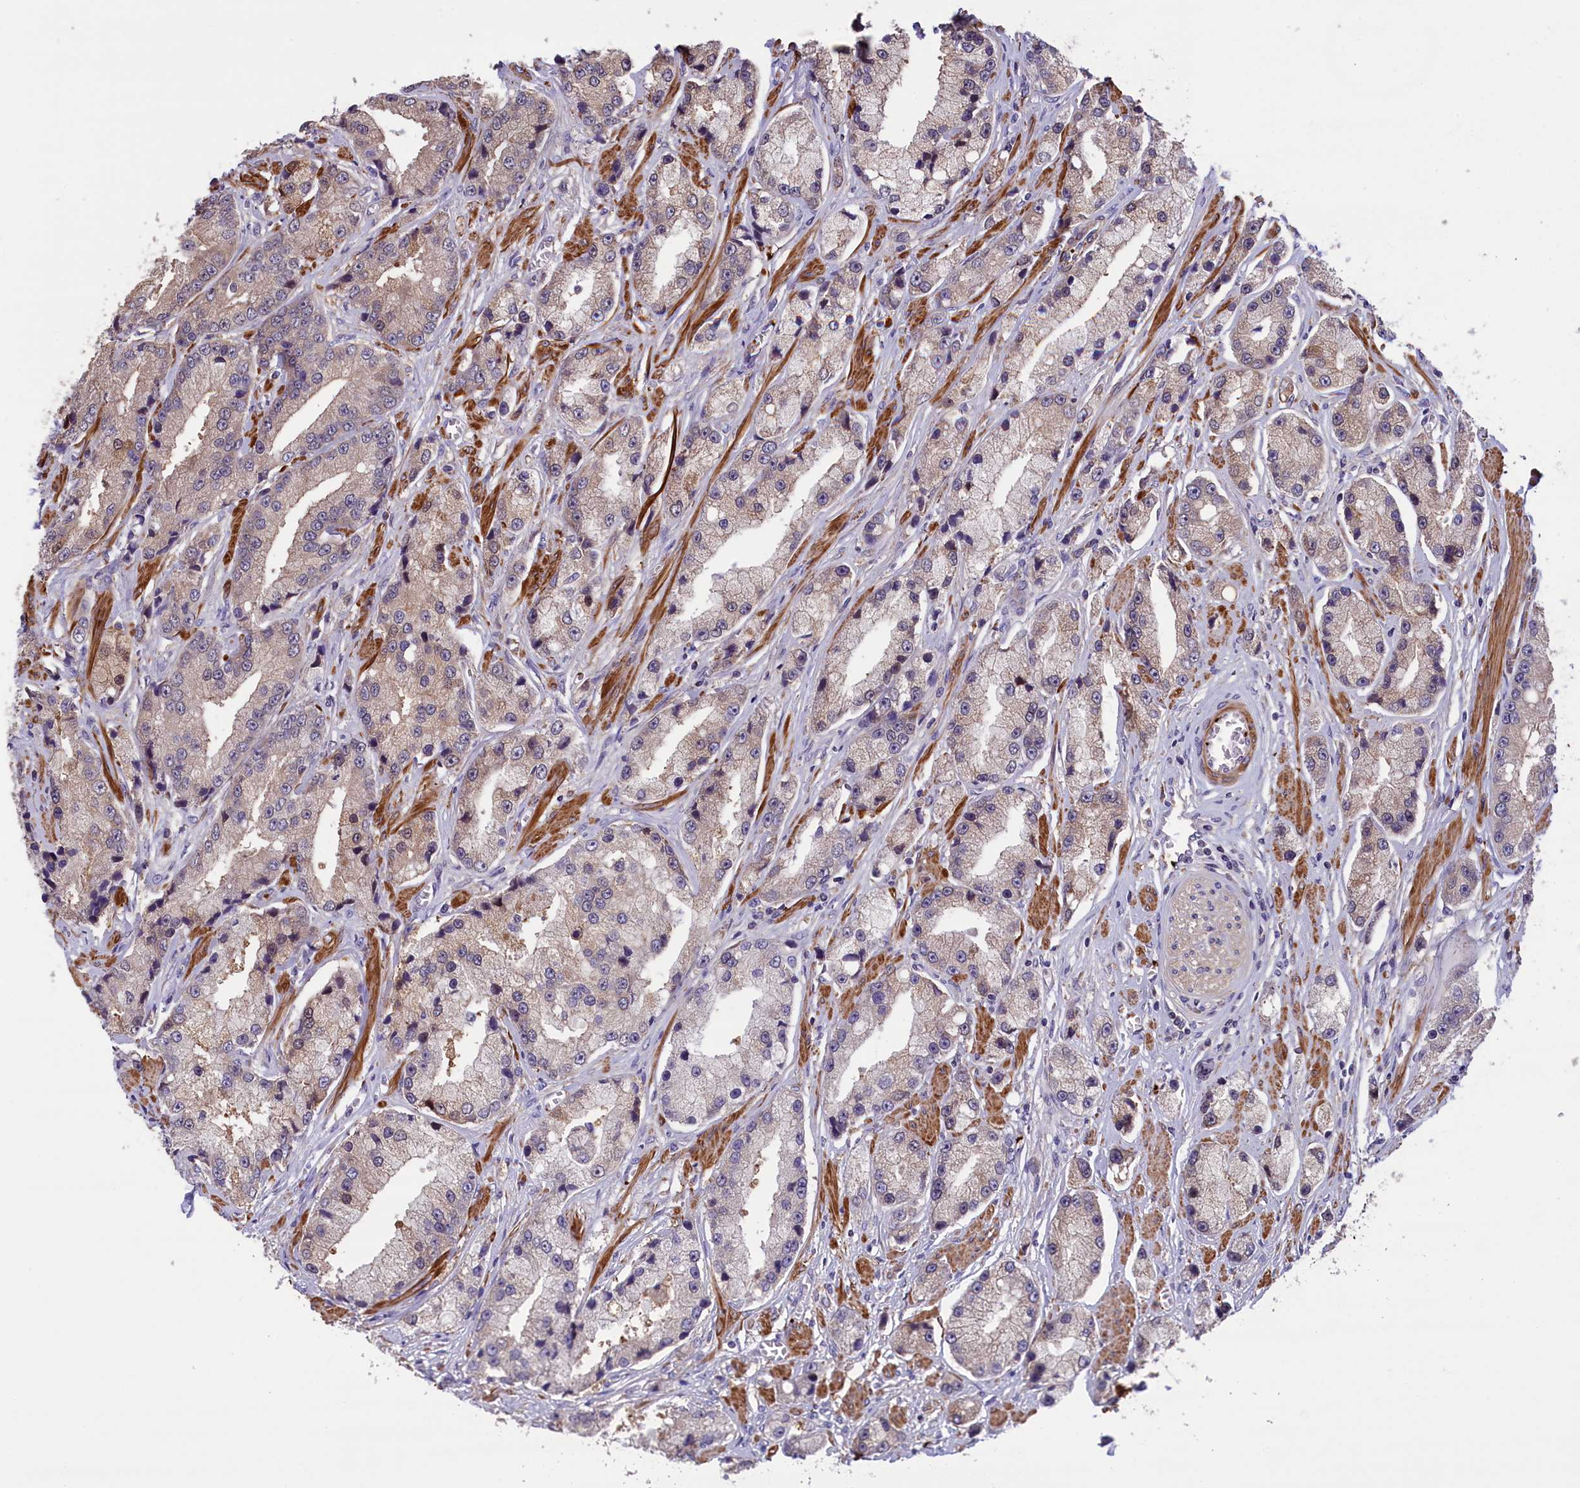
{"staining": {"intensity": "weak", "quantity": ">75%", "location": "cytoplasmic/membranous"}, "tissue": "prostate cancer", "cell_type": "Tumor cells", "image_type": "cancer", "snomed": [{"axis": "morphology", "description": "Adenocarcinoma, High grade"}, {"axis": "topography", "description": "Prostate"}], "caption": "DAB immunohistochemical staining of human prostate cancer (high-grade adenocarcinoma) demonstrates weak cytoplasmic/membranous protein positivity in about >75% of tumor cells.", "gene": "HEATR3", "patient": {"sex": "male", "age": 74}}